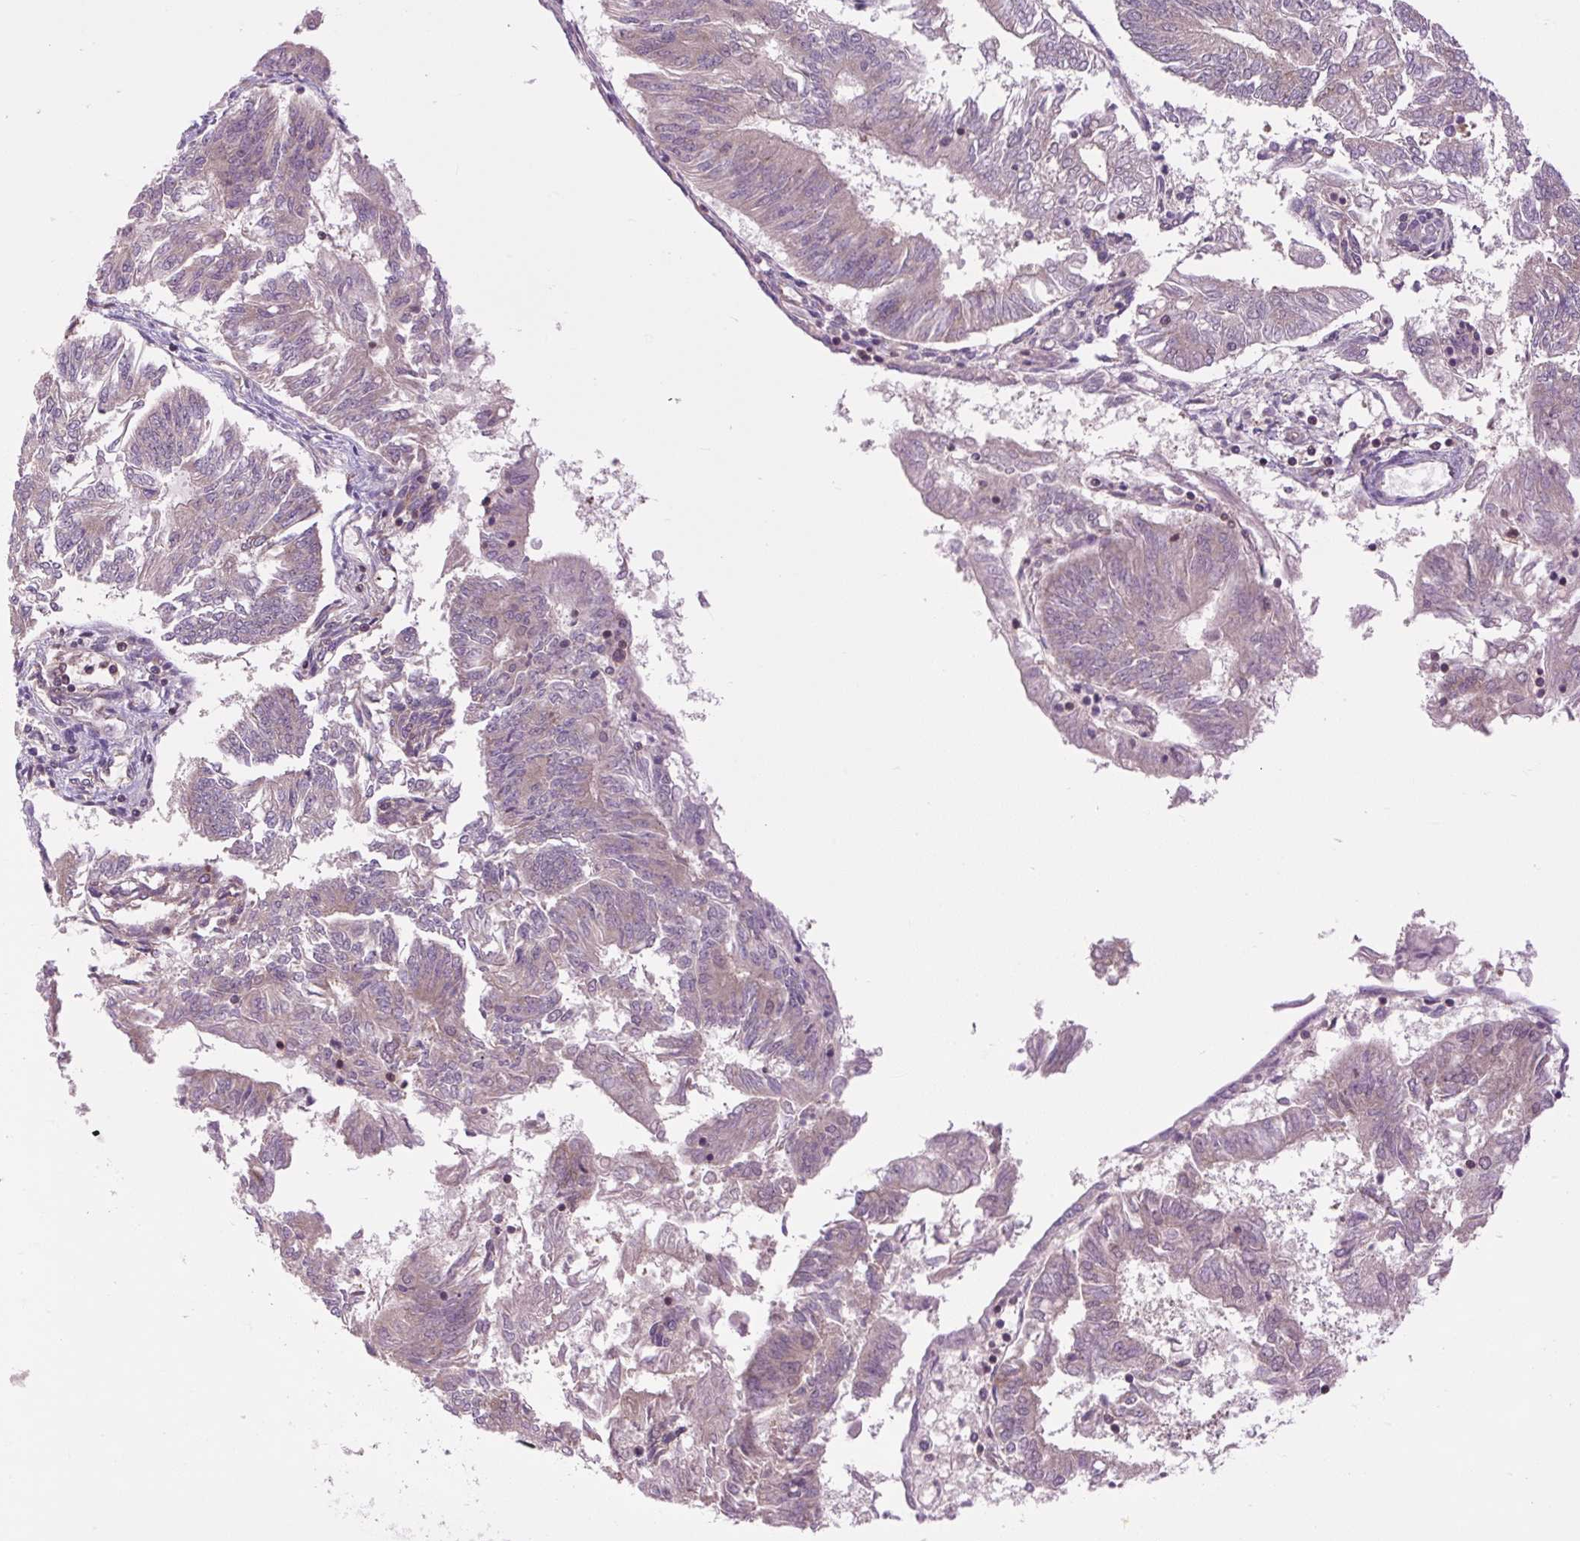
{"staining": {"intensity": "weak", "quantity": "<25%", "location": "cytoplasmic/membranous"}, "tissue": "endometrial cancer", "cell_type": "Tumor cells", "image_type": "cancer", "snomed": [{"axis": "morphology", "description": "Adenocarcinoma, NOS"}, {"axis": "topography", "description": "Endometrium"}], "caption": "Image shows no significant protein positivity in tumor cells of endometrial adenocarcinoma.", "gene": "PLCG1", "patient": {"sex": "female", "age": 58}}